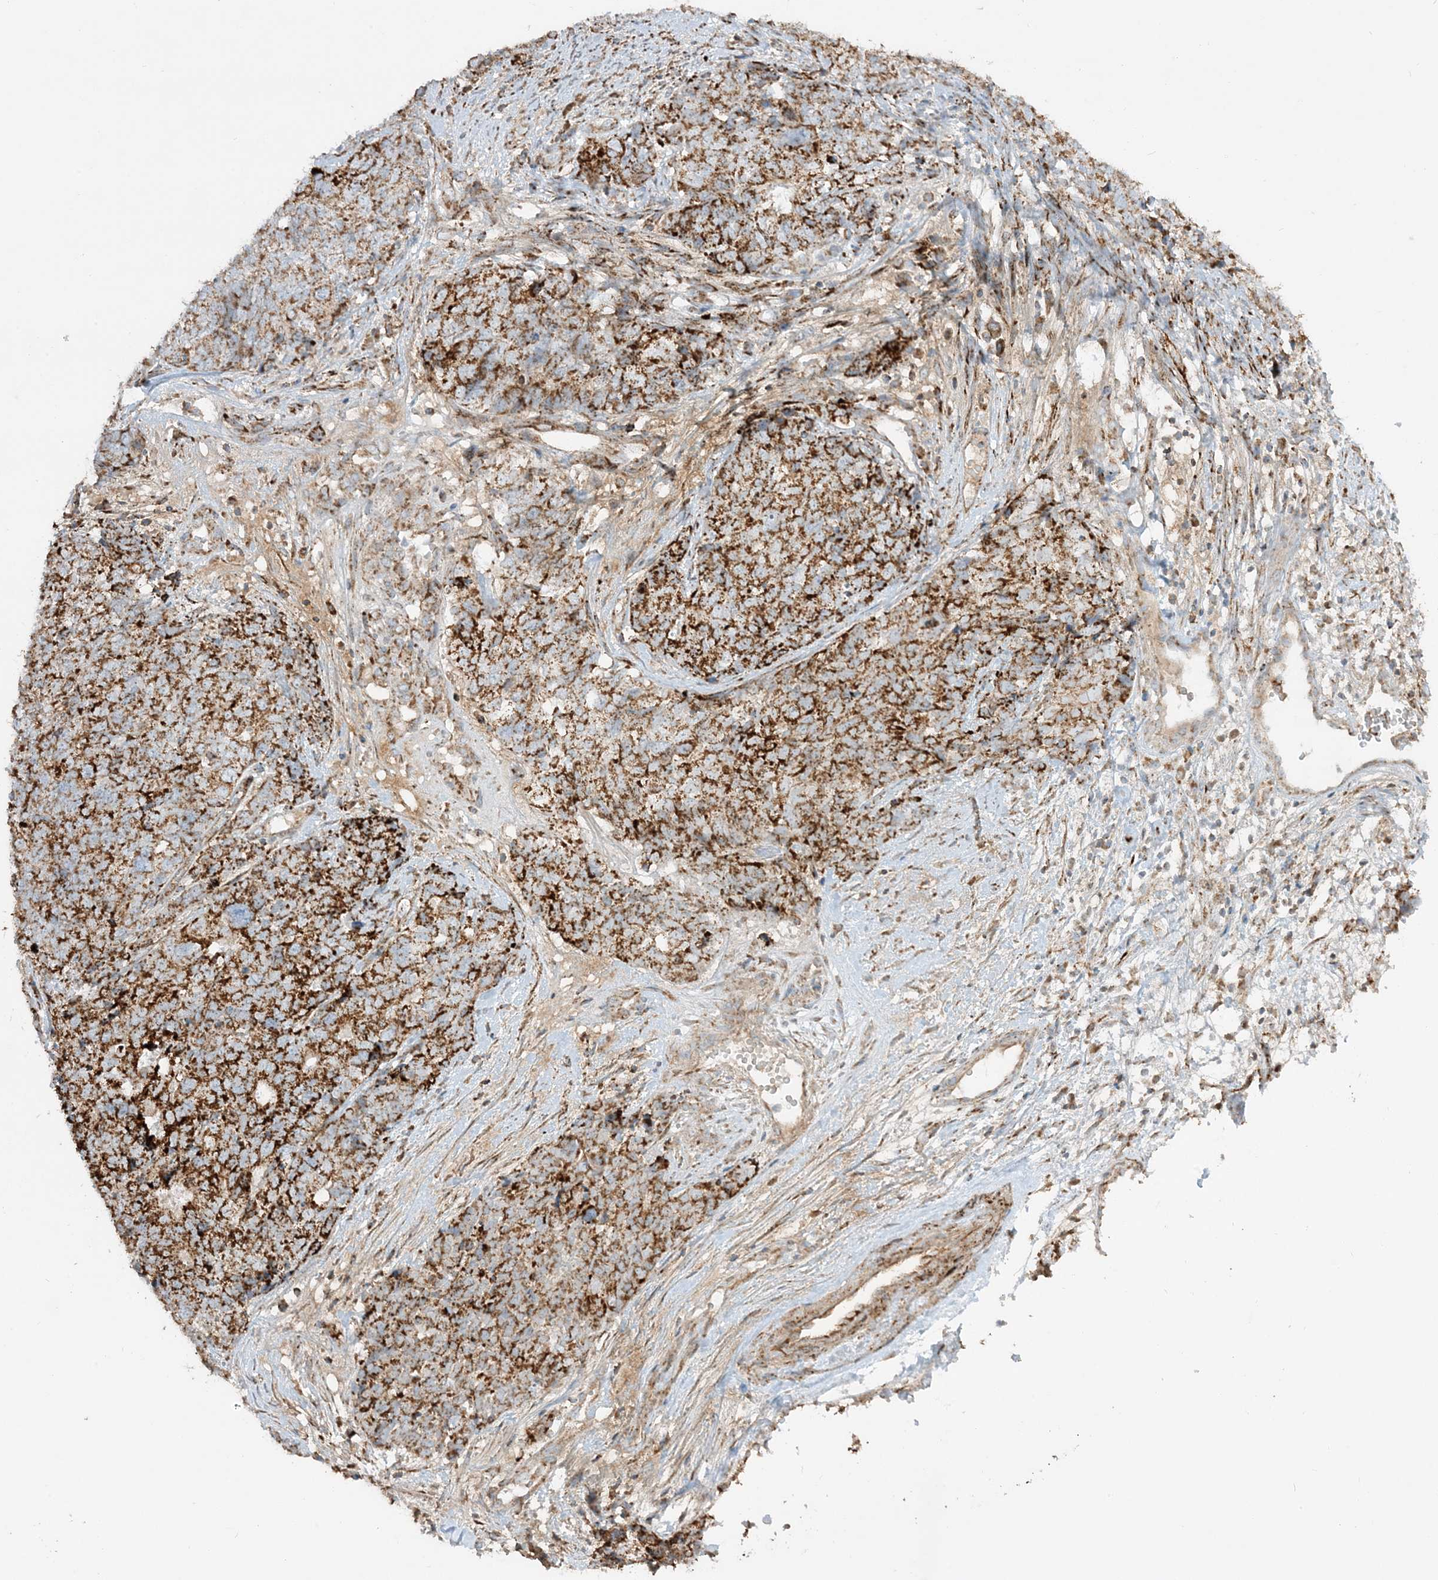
{"staining": {"intensity": "strong", "quantity": ">75%", "location": "cytoplasmic/membranous"}, "tissue": "cervical cancer", "cell_type": "Tumor cells", "image_type": "cancer", "snomed": [{"axis": "morphology", "description": "Squamous cell carcinoma, NOS"}, {"axis": "topography", "description": "Cervix"}], "caption": "Squamous cell carcinoma (cervical) stained for a protein (brown) shows strong cytoplasmic/membranous positive staining in about >75% of tumor cells.", "gene": "NDUFAF3", "patient": {"sex": "female", "age": 63}}